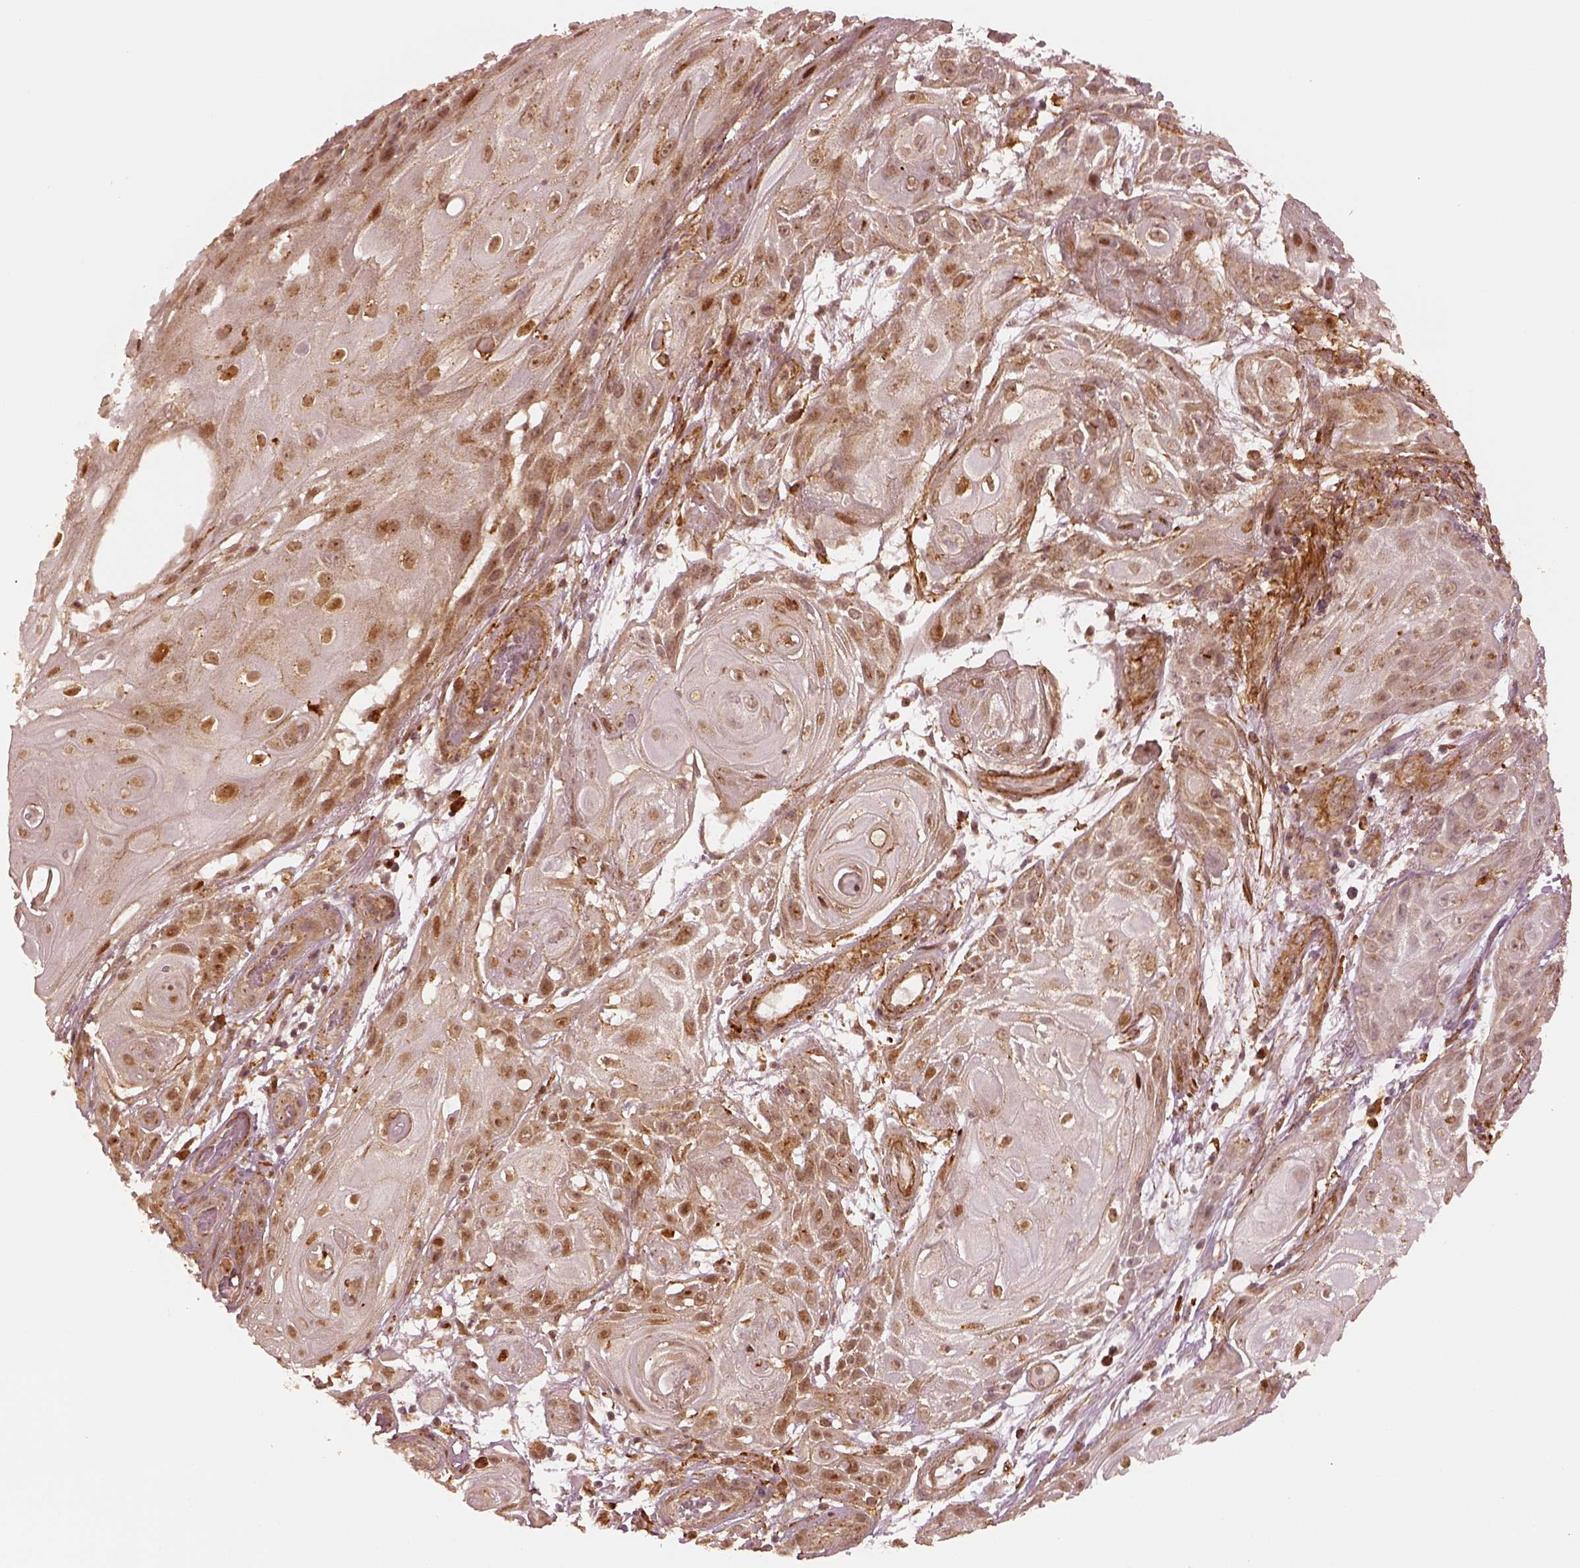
{"staining": {"intensity": "weak", "quantity": ">75%", "location": "cytoplasmic/membranous,nuclear"}, "tissue": "skin cancer", "cell_type": "Tumor cells", "image_type": "cancer", "snomed": [{"axis": "morphology", "description": "Squamous cell carcinoma, NOS"}, {"axis": "topography", "description": "Skin"}], "caption": "Brown immunohistochemical staining in human skin squamous cell carcinoma shows weak cytoplasmic/membranous and nuclear staining in approximately >75% of tumor cells. The protein of interest is stained brown, and the nuclei are stained in blue (DAB (3,3'-diaminobenzidine) IHC with brightfield microscopy, high magnification).", "gene": "SLC12A9", "patient": {"sex": "male", "age": 62}}